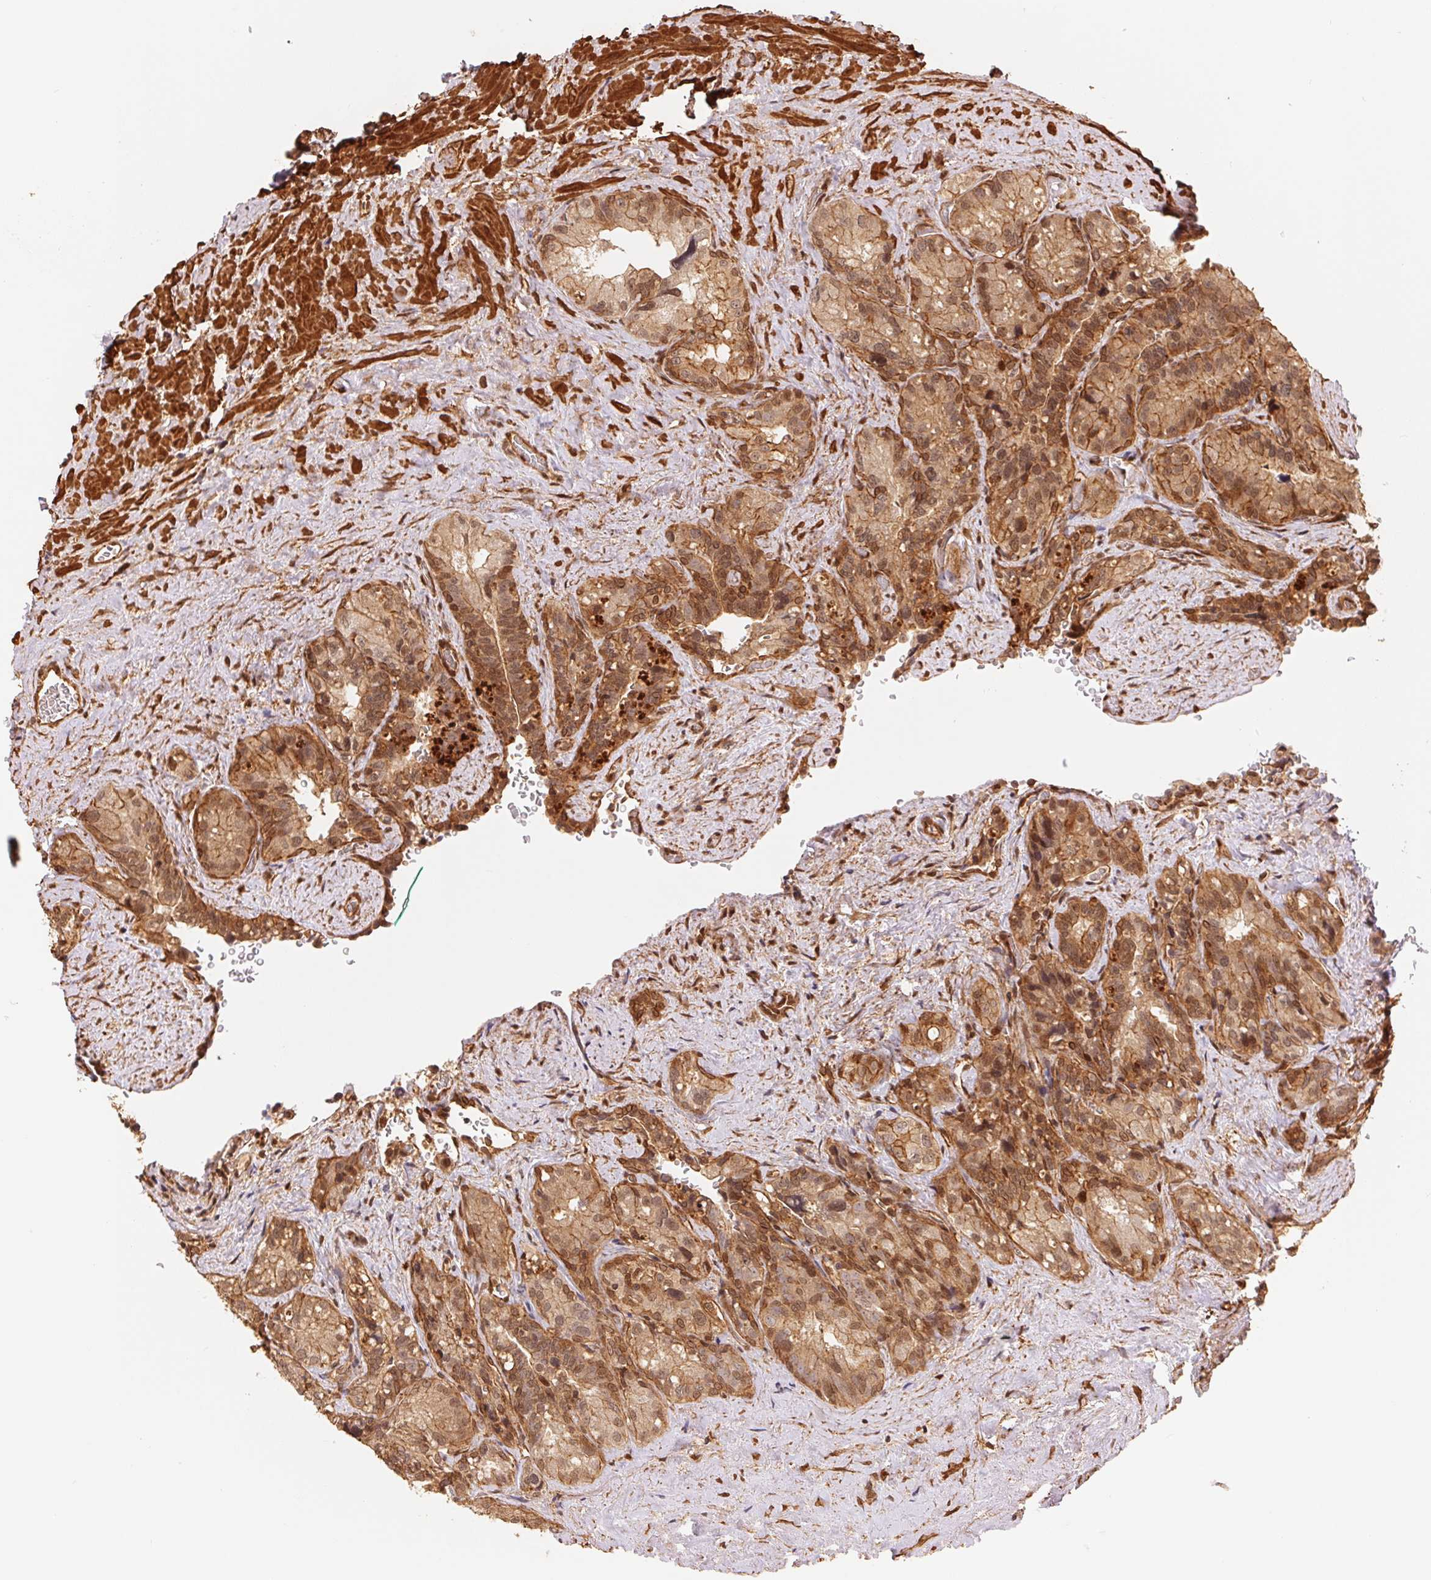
{"staining": {"intensity": "moderate", "quantity": ">75%", "location": "cytoplasmic/membranous,nuclear"}, "tissue": "seminal vesicle", "cell_type": "Glandular cells", "image_type": "normal", "snomed": [{"axis": "morphology", "description": "Normal tissue, NOS"}, {"axis": "topography", "description": "Seminal veicle"}], "caption": "This micrograph demonstrates normal seminal vesicle stained with immunohistochemistry to label a protein in brown. The cytoplasmic/membranous,nuclear of glandular cells show moderate positivity for the protein. Nuclei are counter-stained blue.", "gene": "TNIP2", "patient": {"sex": "male", "age": 69}}